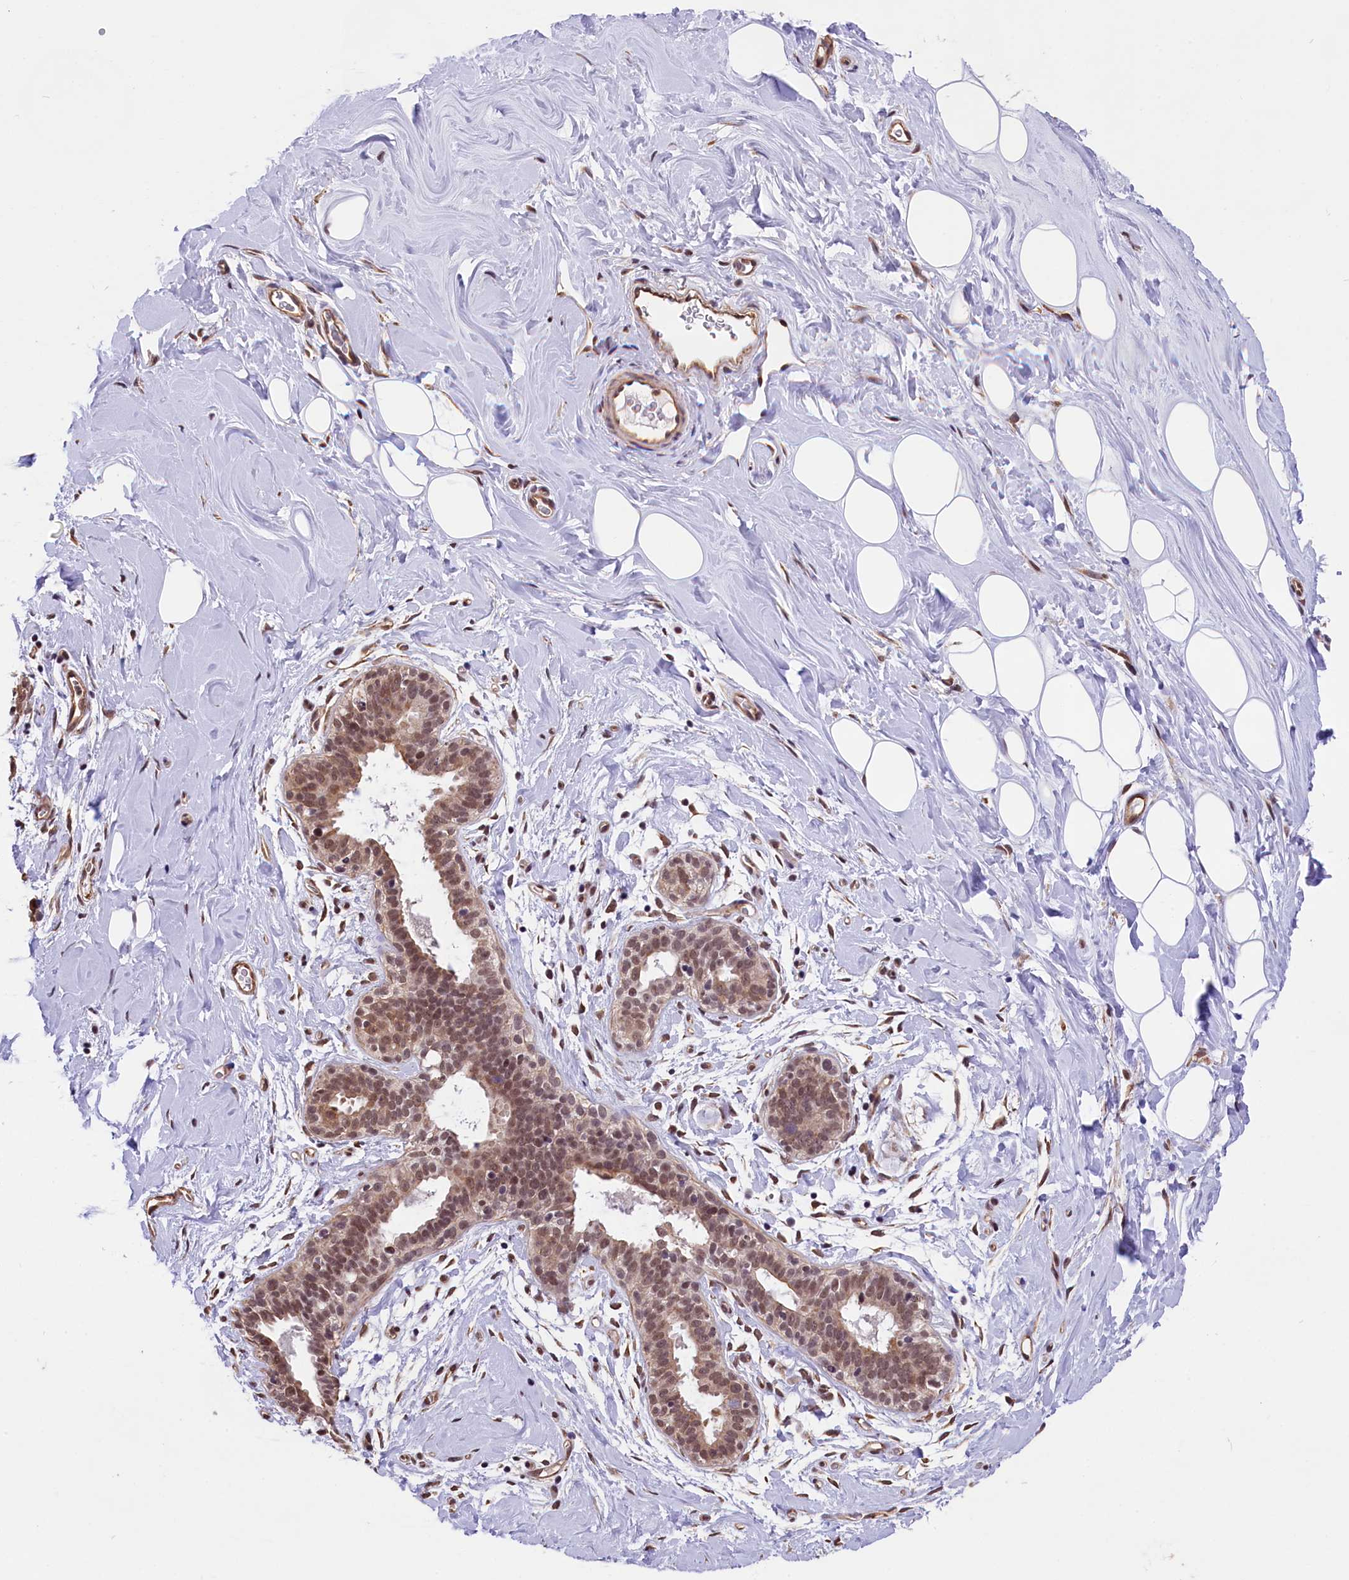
{"staining": {"intensity": "moderate", "quantity": ">75%", "location": "cytoplasmic/membranous,nuclear"}, "tissue": "adipose tissue", "cell_type": "Adipocytes", "image_type": "normal", "snomed": [{"axis": "morphology", "description": "Normal tissue, NOS"}, {"axis": "topography", "description": "Breast"}], "caption": "The image exhibits staining of unremarkable adipose tissue, revealing moderate cytoplasmic/membranous,nuclear protein expression (brown color) within adipocytes.", "gene": "ZC3H4", "patient": {"sex": "female", "age": 26}}